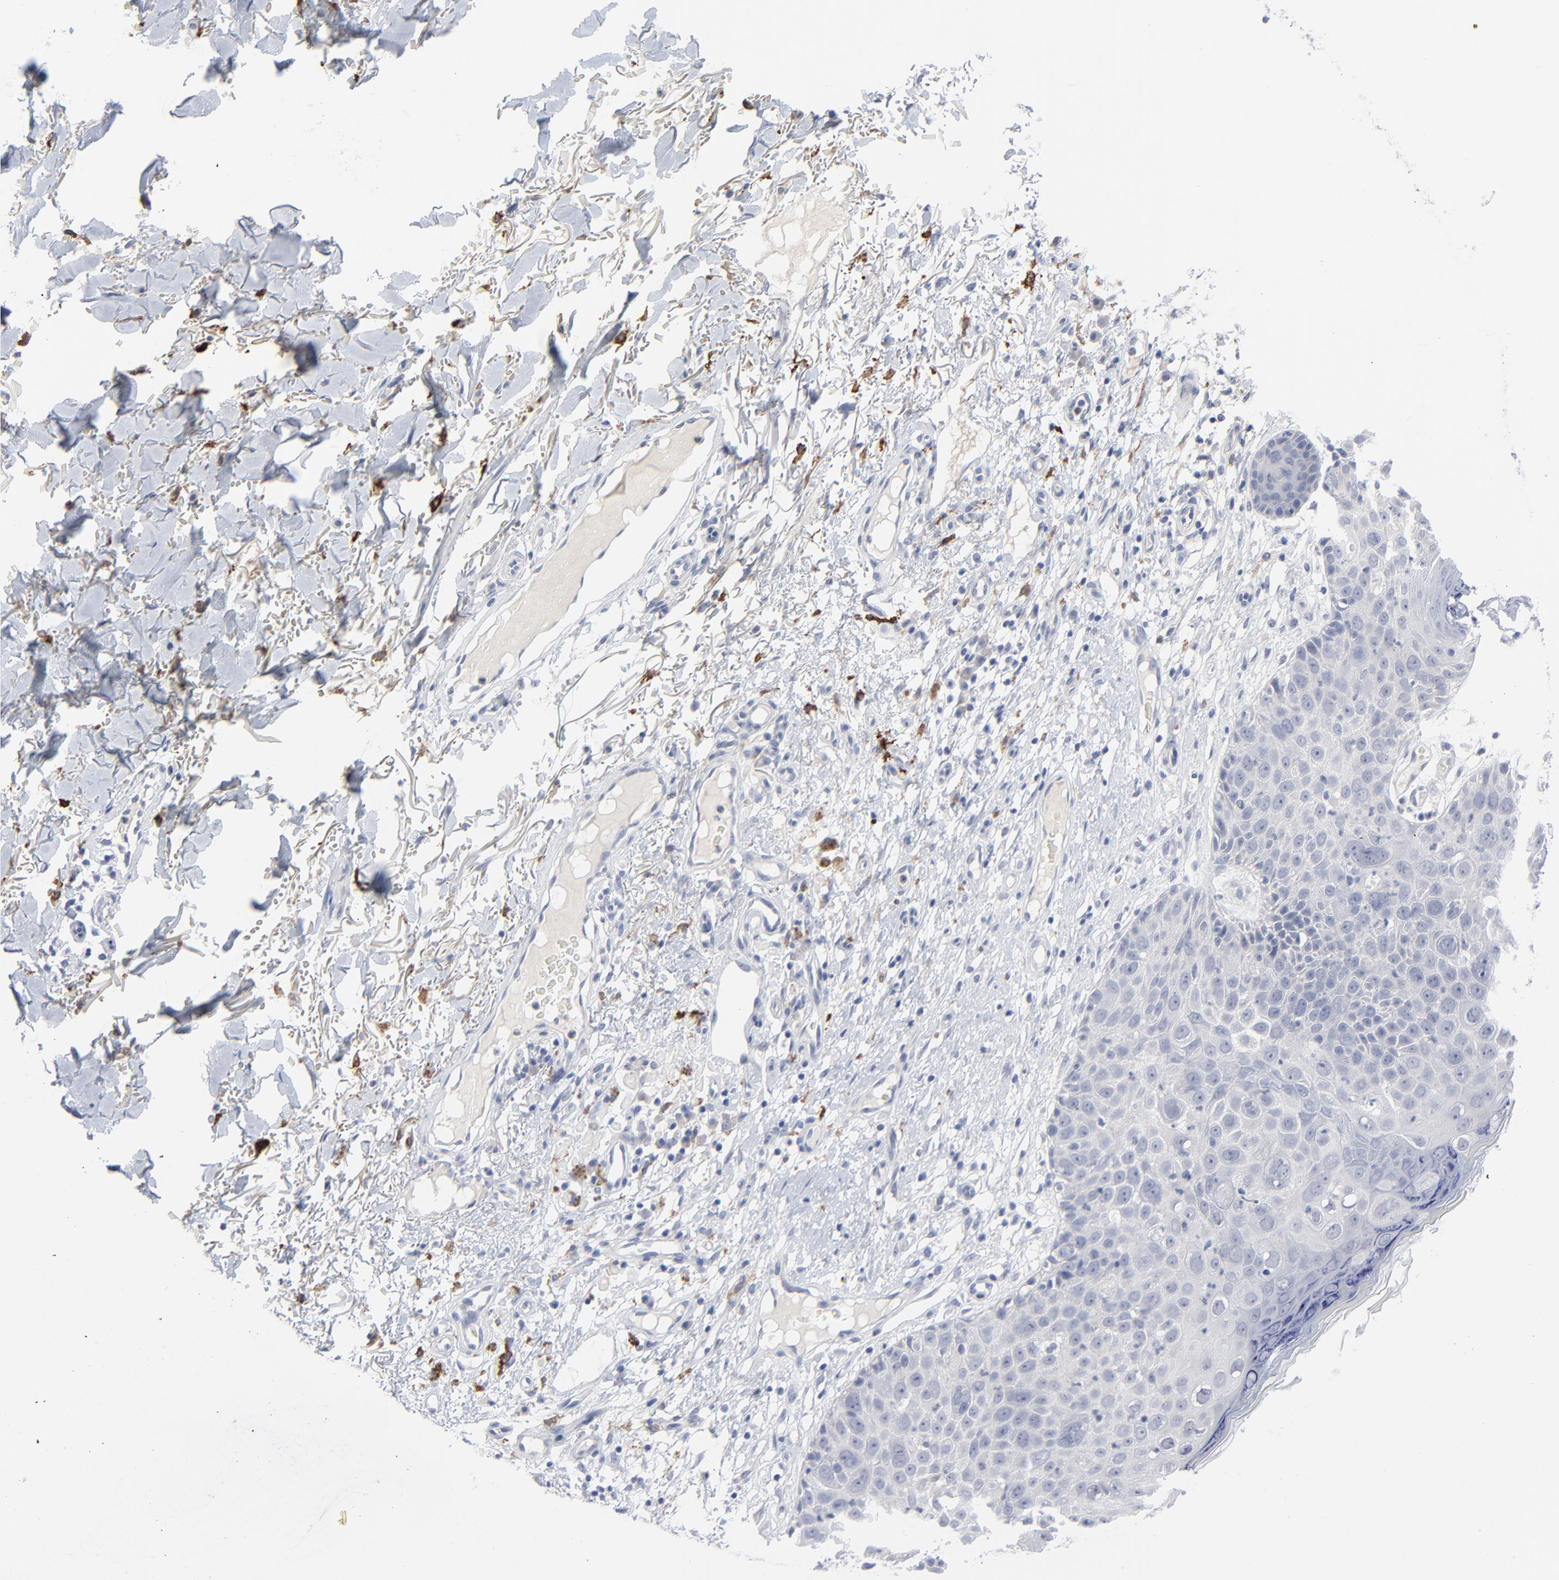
{"staining": {"intensity": "negative", "quantity": "none", "location": "none"}, "tissue": "skin cancer", "cell_type": "Tumor cells", "image_type": "cancer", "snomed": [{"axis": "morphology", "description": "Squamous cell carcinoma, NOS"}, {"axis": "topography", "description": "Skin"}], "caption": "An image of skin squamous cell carcinoma stained for a protein demonstrates no brown staining in tumor cells.", "gene": "CLEC4G", "patient": {"sex": "male", "age": 87}}